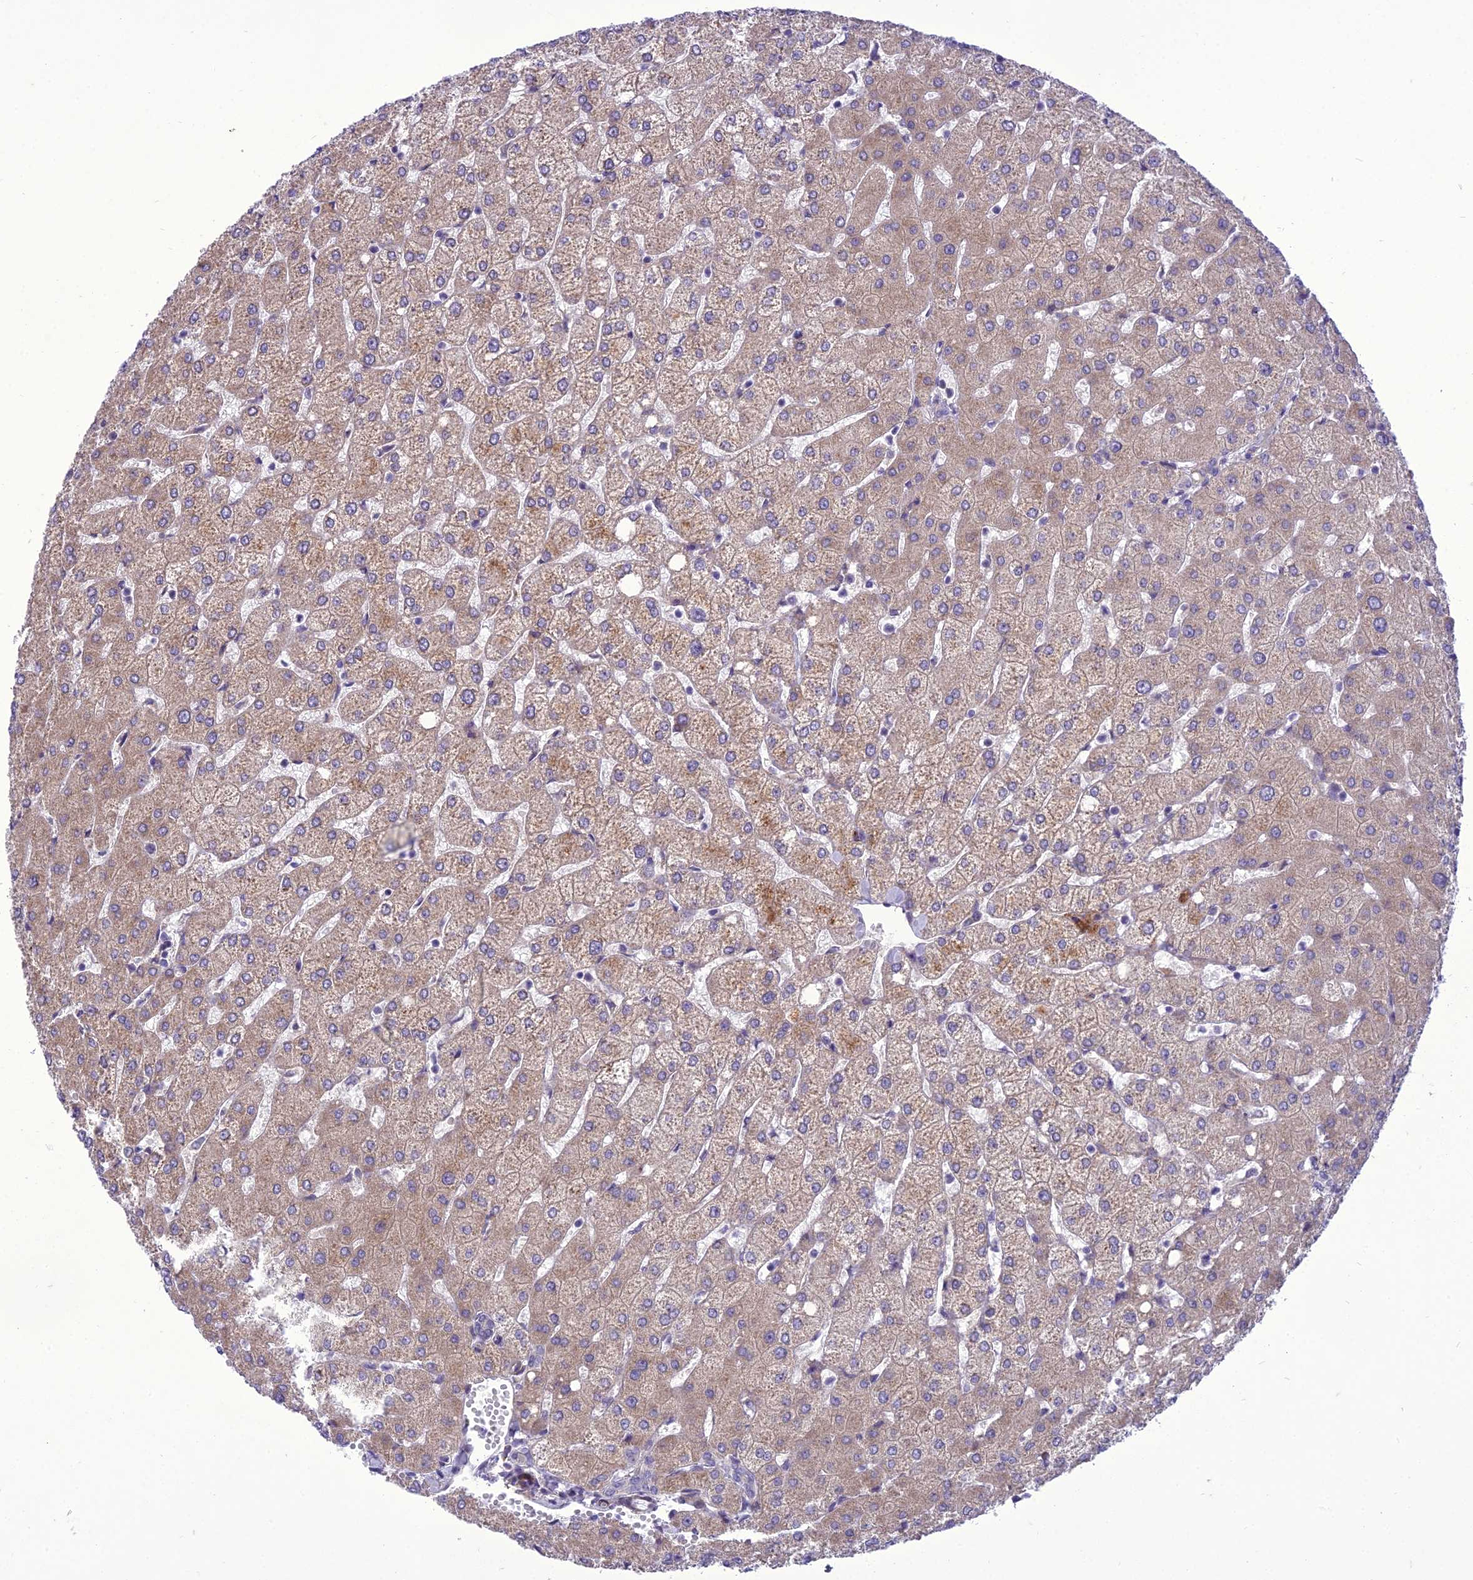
{"staining": {"intensity": "negative", "quantity": "none", "location": "none"}, "tissue": "liver", "cell_type": "Cholangiocytes", "image_type": "normal", "snomed": [{"axis": "morphology", "description": "Normal tissue, NOS"}, {"axis": "topography", "description": "Liver"}], "caption": "The micrograph exhibits no significant expression in cholangiocytes of liver. The staining is performed using DAB brown chromogen with nuclei counter-stained in using hematoxylin.", "gene": "NEURL2", "patient": {"sex": "female", "age": 54}}